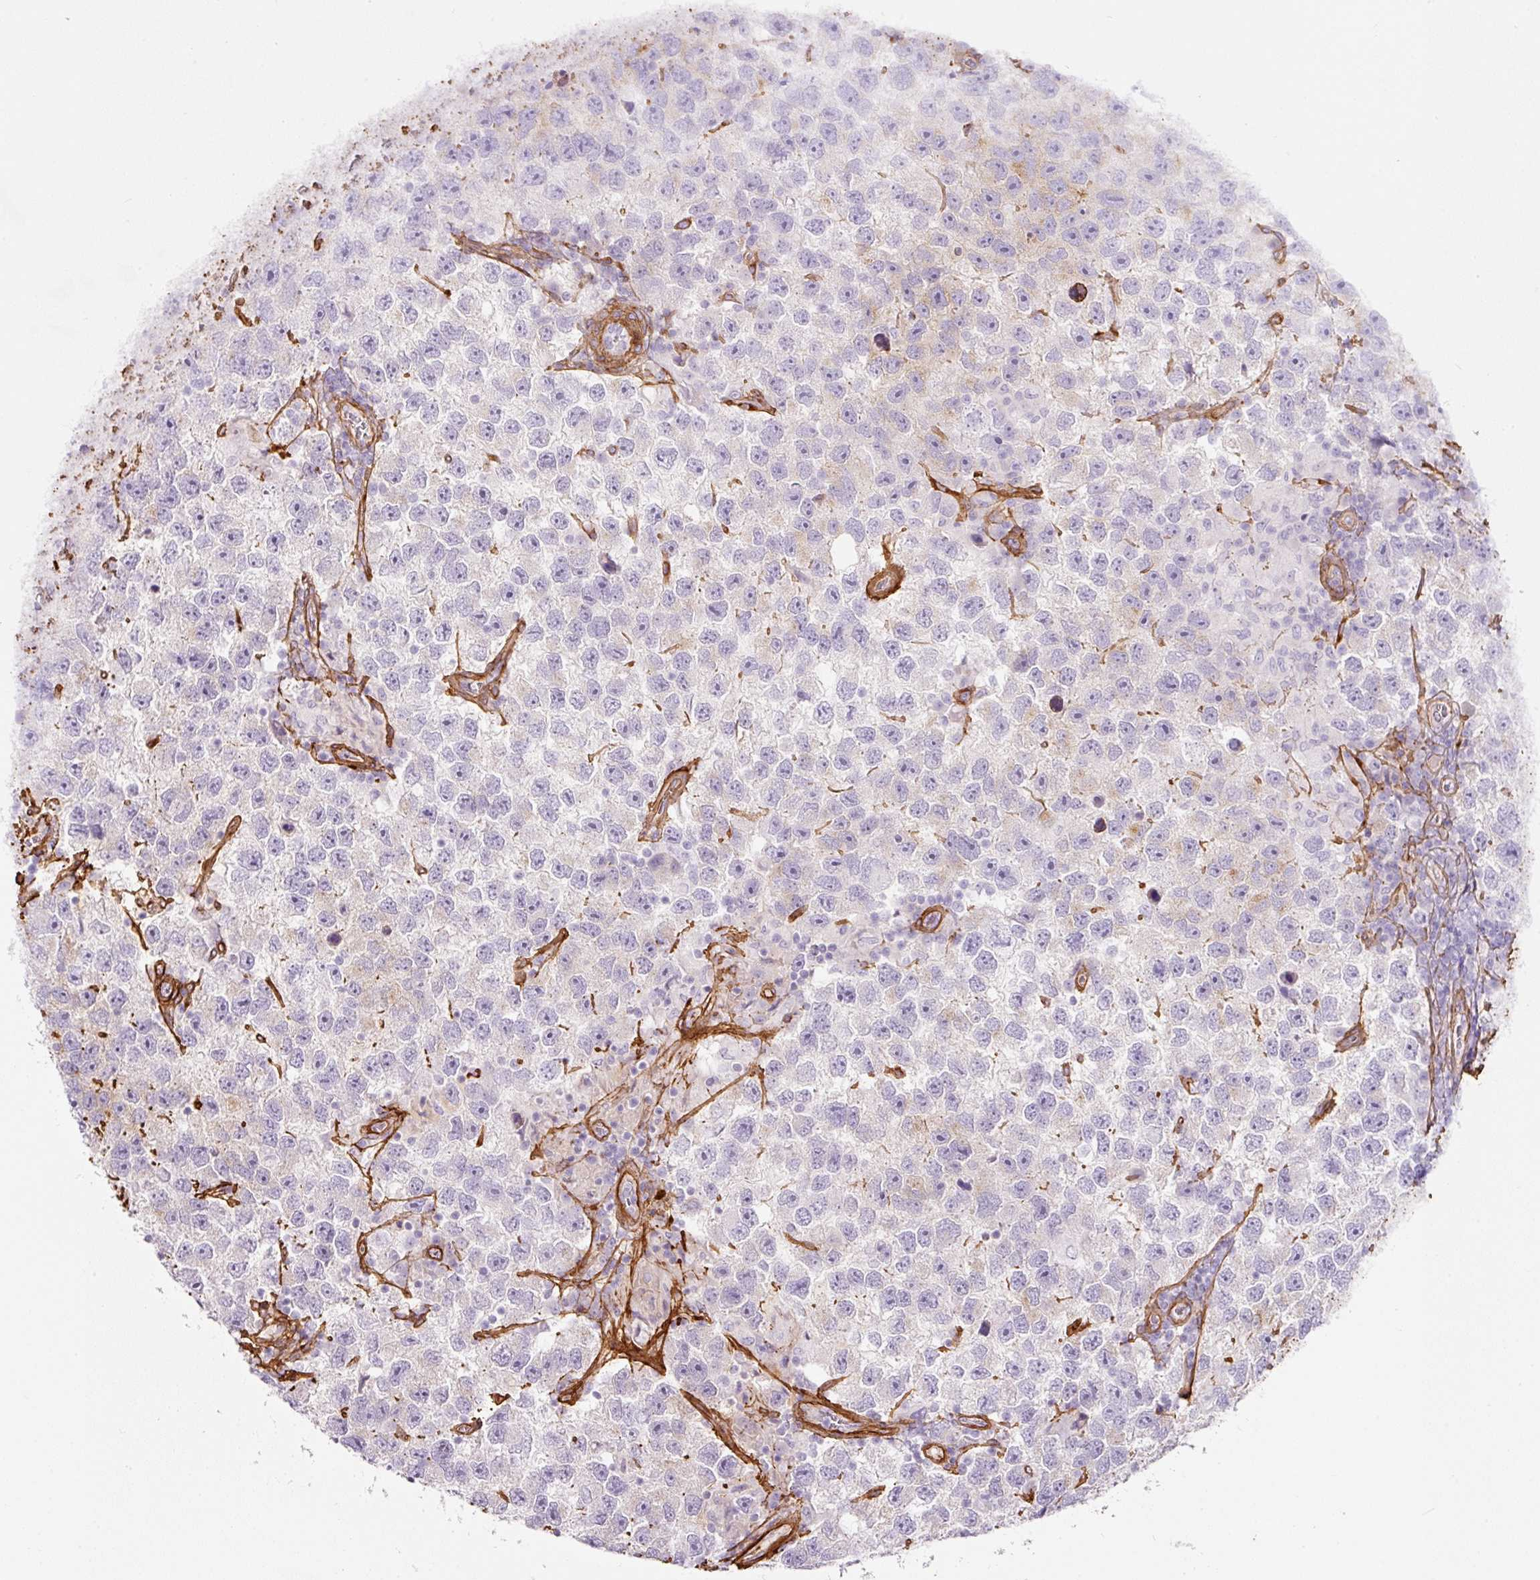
{"staining": {"intensity": "negative", "quantity": "none", "location": "none"}, "tissue": "testis cancer", "cell_type": "Tumor cells", "image_type": "cancer", "snomed": [{"axis": "morphology", "description": "Seminoma, NOS"}, {"axis": "topography", "description": "Testis"}], "caption": "Testis cancer (seminoma) was stained to show a protein in brown. There is no significant positivity in tumor cells.", "gene": "LOXL4", "patient": {"sex": "male", "age": 26}}